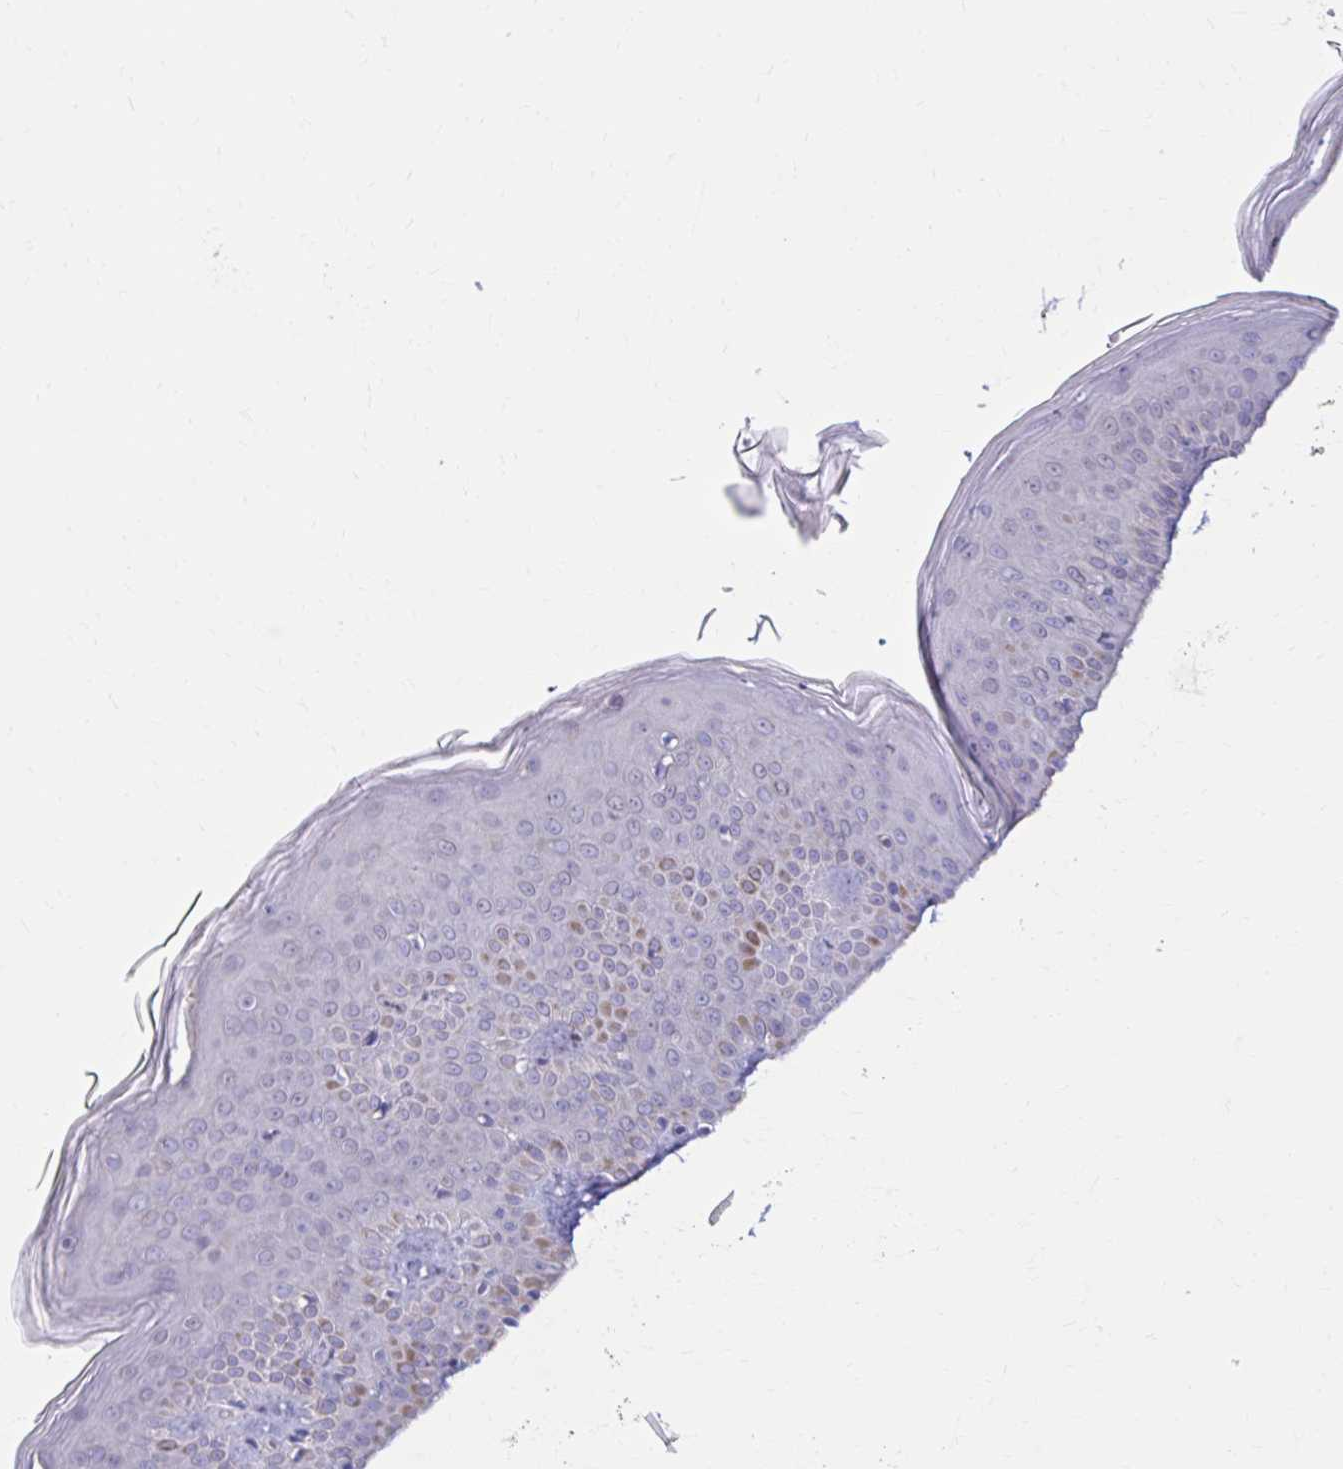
{"staining": {"intensity": "negative", "quantity": "none", "location": "none"}, "tissue": "skin", "cell_type": "Fibroblasts", "image_type": "normal", "snomed": [{"axis": "morphology", "description": "Normal tissue, NOS"}, {"axis": "topography", "description": "Skin"}], "caption": "Skin stained for a protein using IHC displays no staining fibroblasts.", "gene": "C12orf71", "patient": {"sex": "male", "age": 16}}